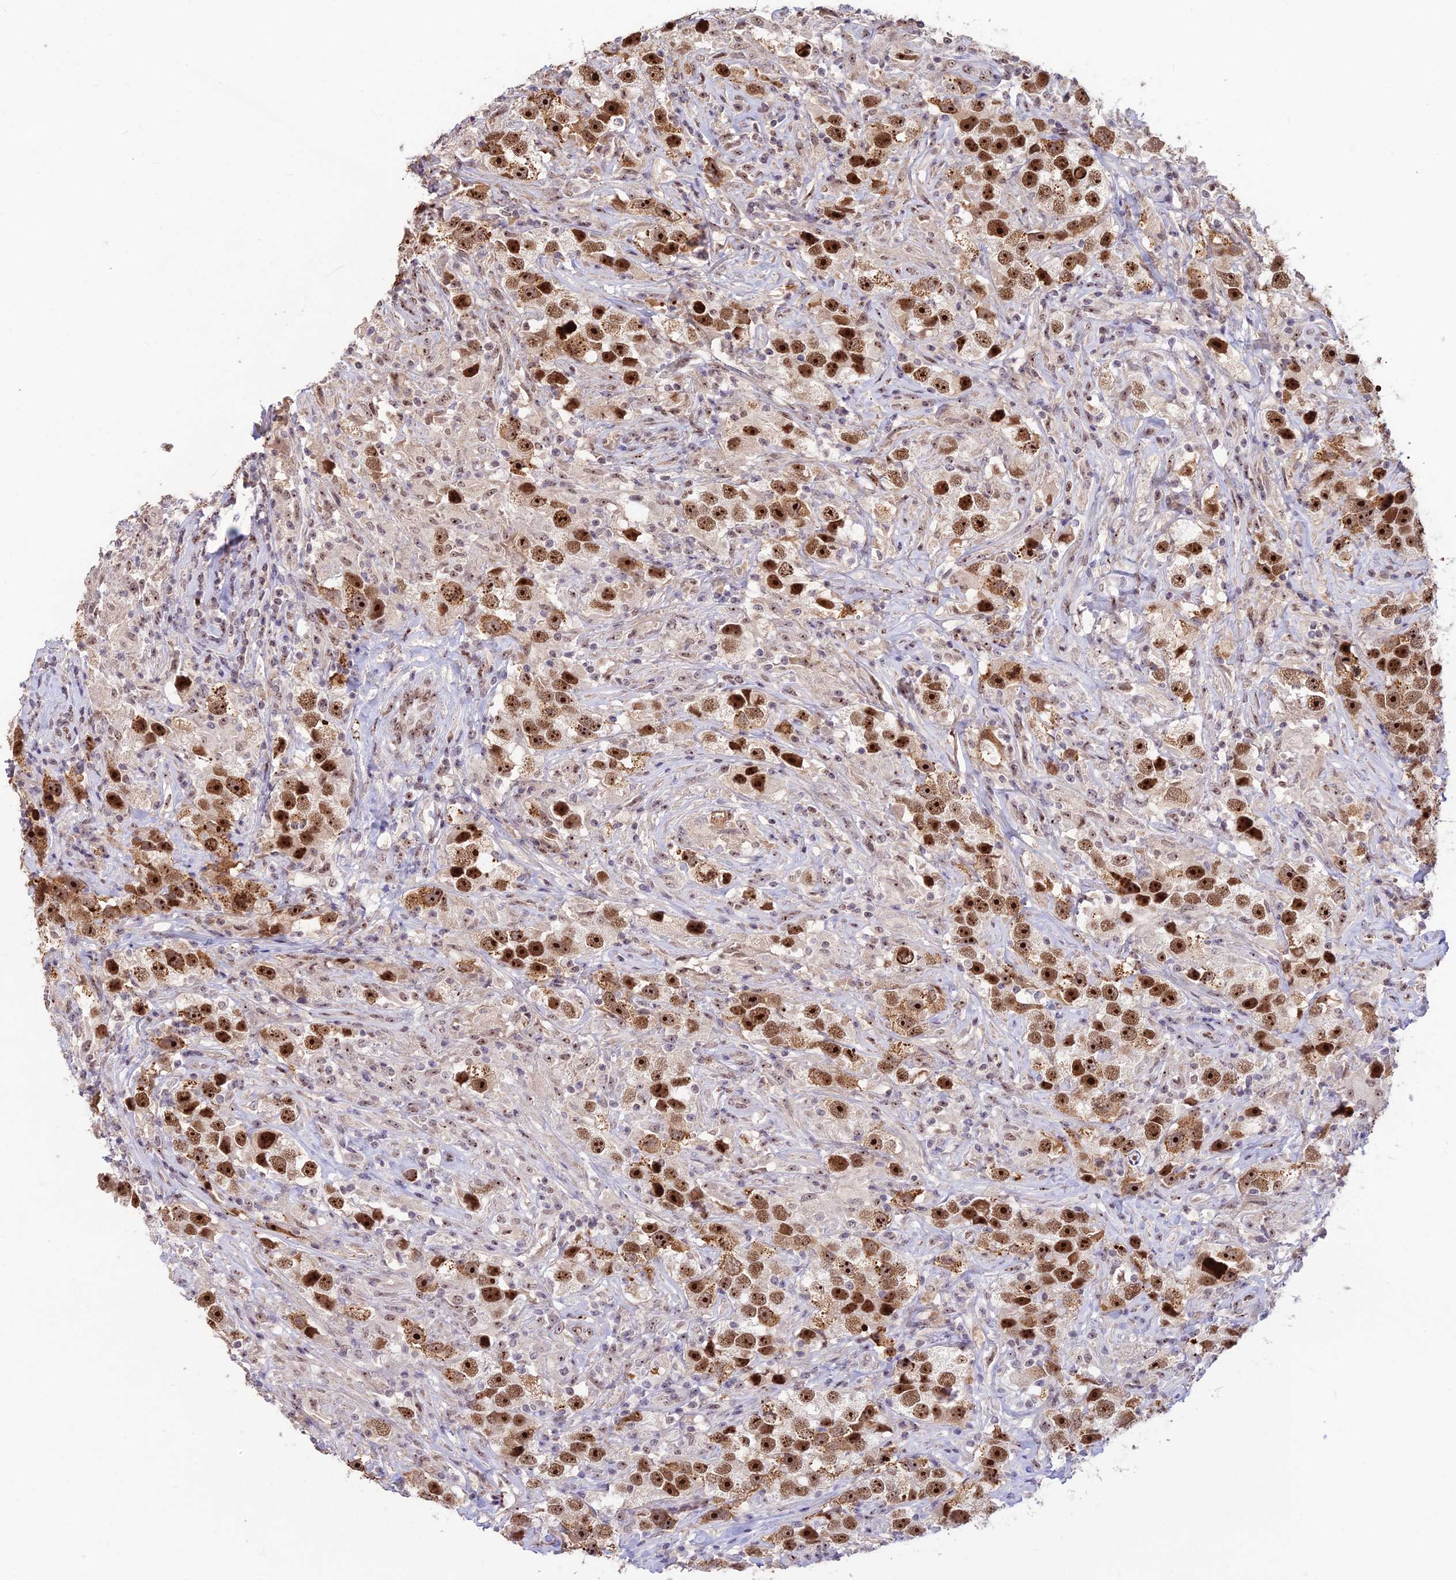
{"staining": {"intensity": "strong", "quantity": ">75%", "location": "nuclear"}, "tissue": "testis cancer", "cell_type": "Tumor cells", "image_type": "cancer", "snomed": [{"axis": "morphology", "description": "Seminoma, NOS"}, {"axis": "topography", "description": "Testis"}], "caption": "Tumor cells demonstrate high levels of strong nuclear expression in approximately >75% of cells in human seminoma (testis).", "gene": "POLR1G", "patient": {"sex": "male", "age": 49}}